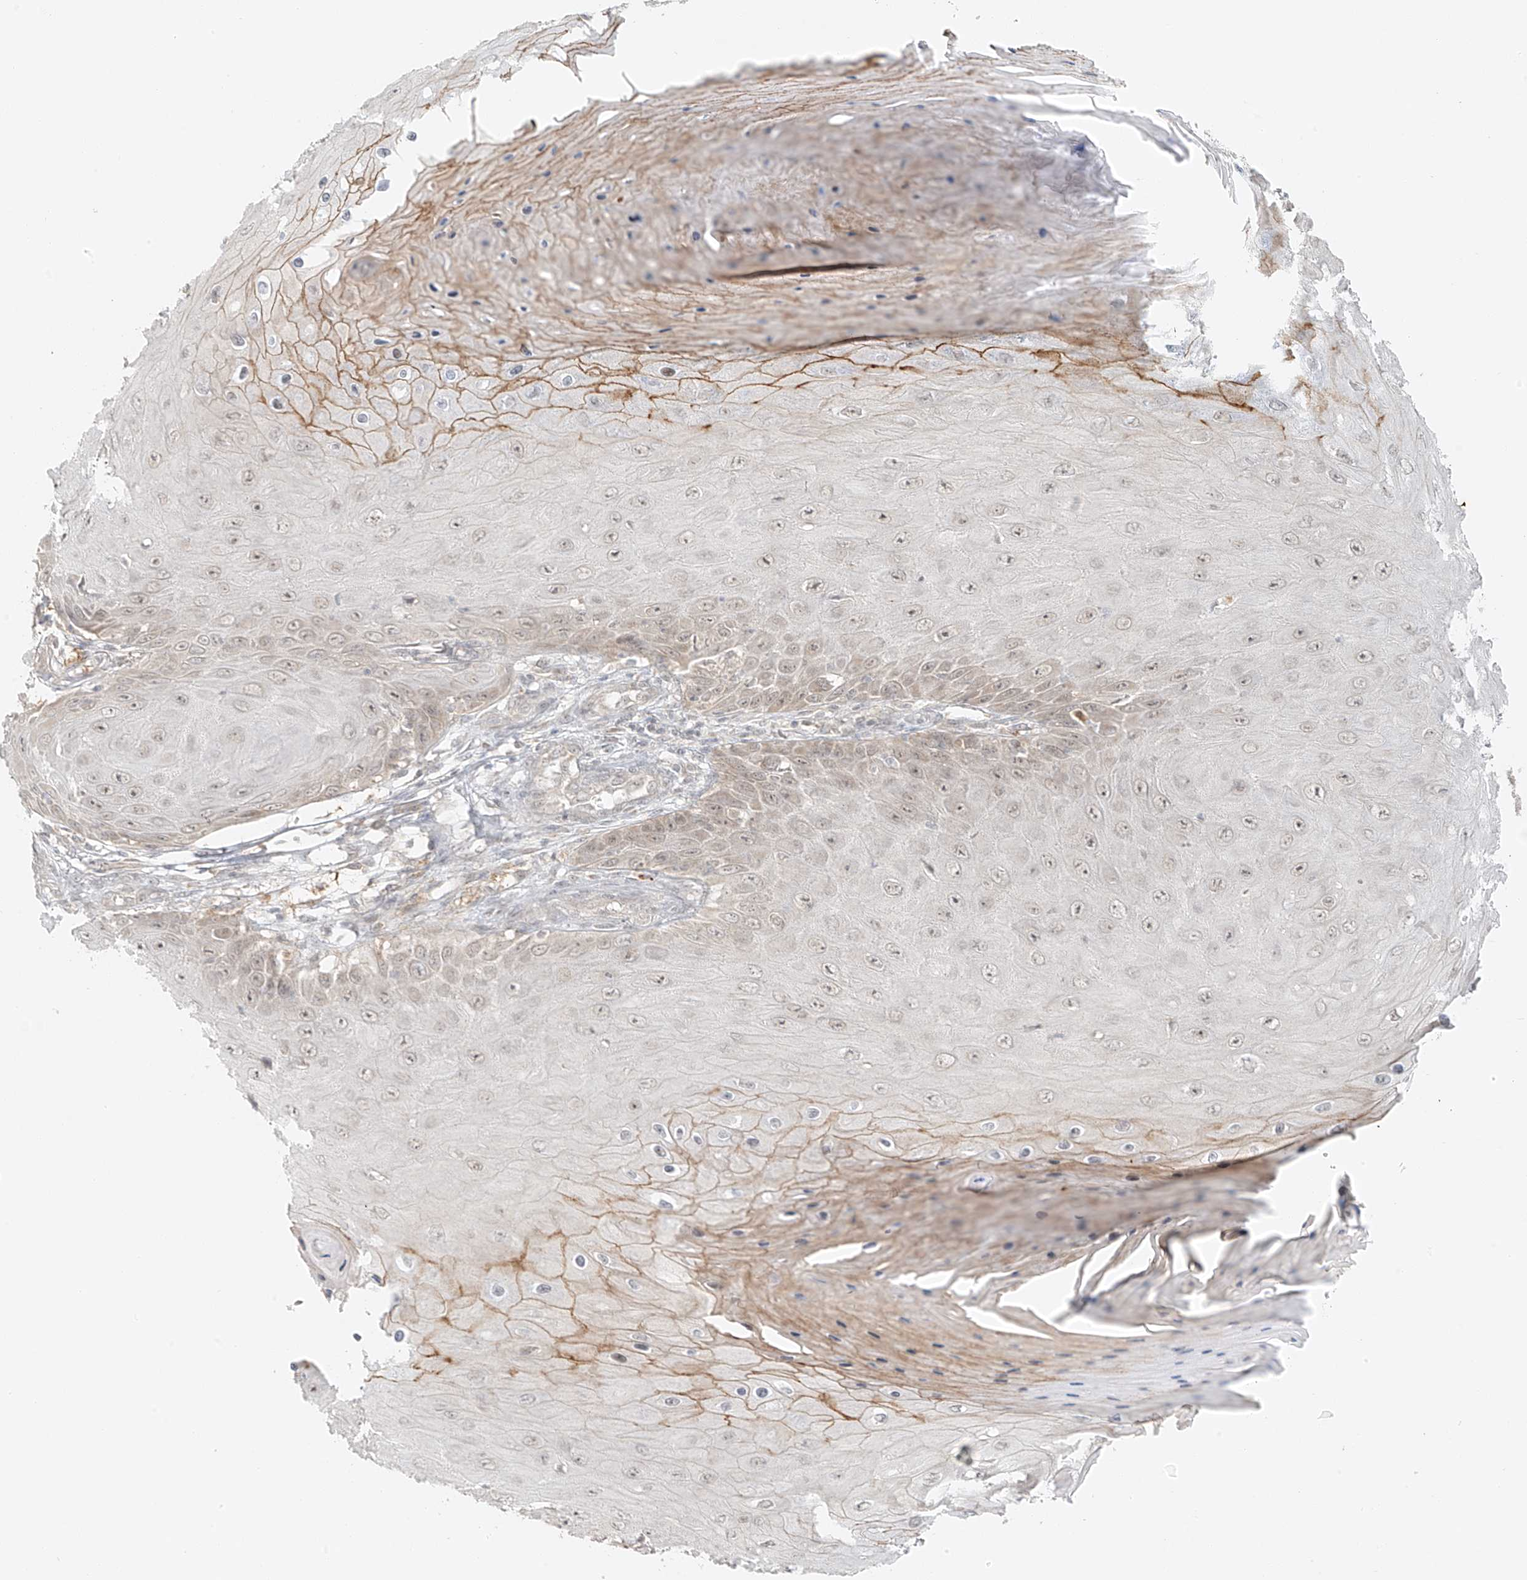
{"staining": {"intensity": "weak", "quantity": "<25%", "location": "cytoplasmic/membranous,nuclear"}, "tissue": "skin cancer", "cell_type": "Tumor cells", "image_type": "cancer", "snomed": [{"axis": "morphology", "description": "Squamous cell carcinoma, NOS"}, {"axis": "topography", "description": "Skin"}], "caption": "Protein analysis of squamous cell carcinoma (skin) demonstrates no significant staining in tumor cells.", "gene": "MIPEP", "patient": {"sex": "female", "age": 73}}